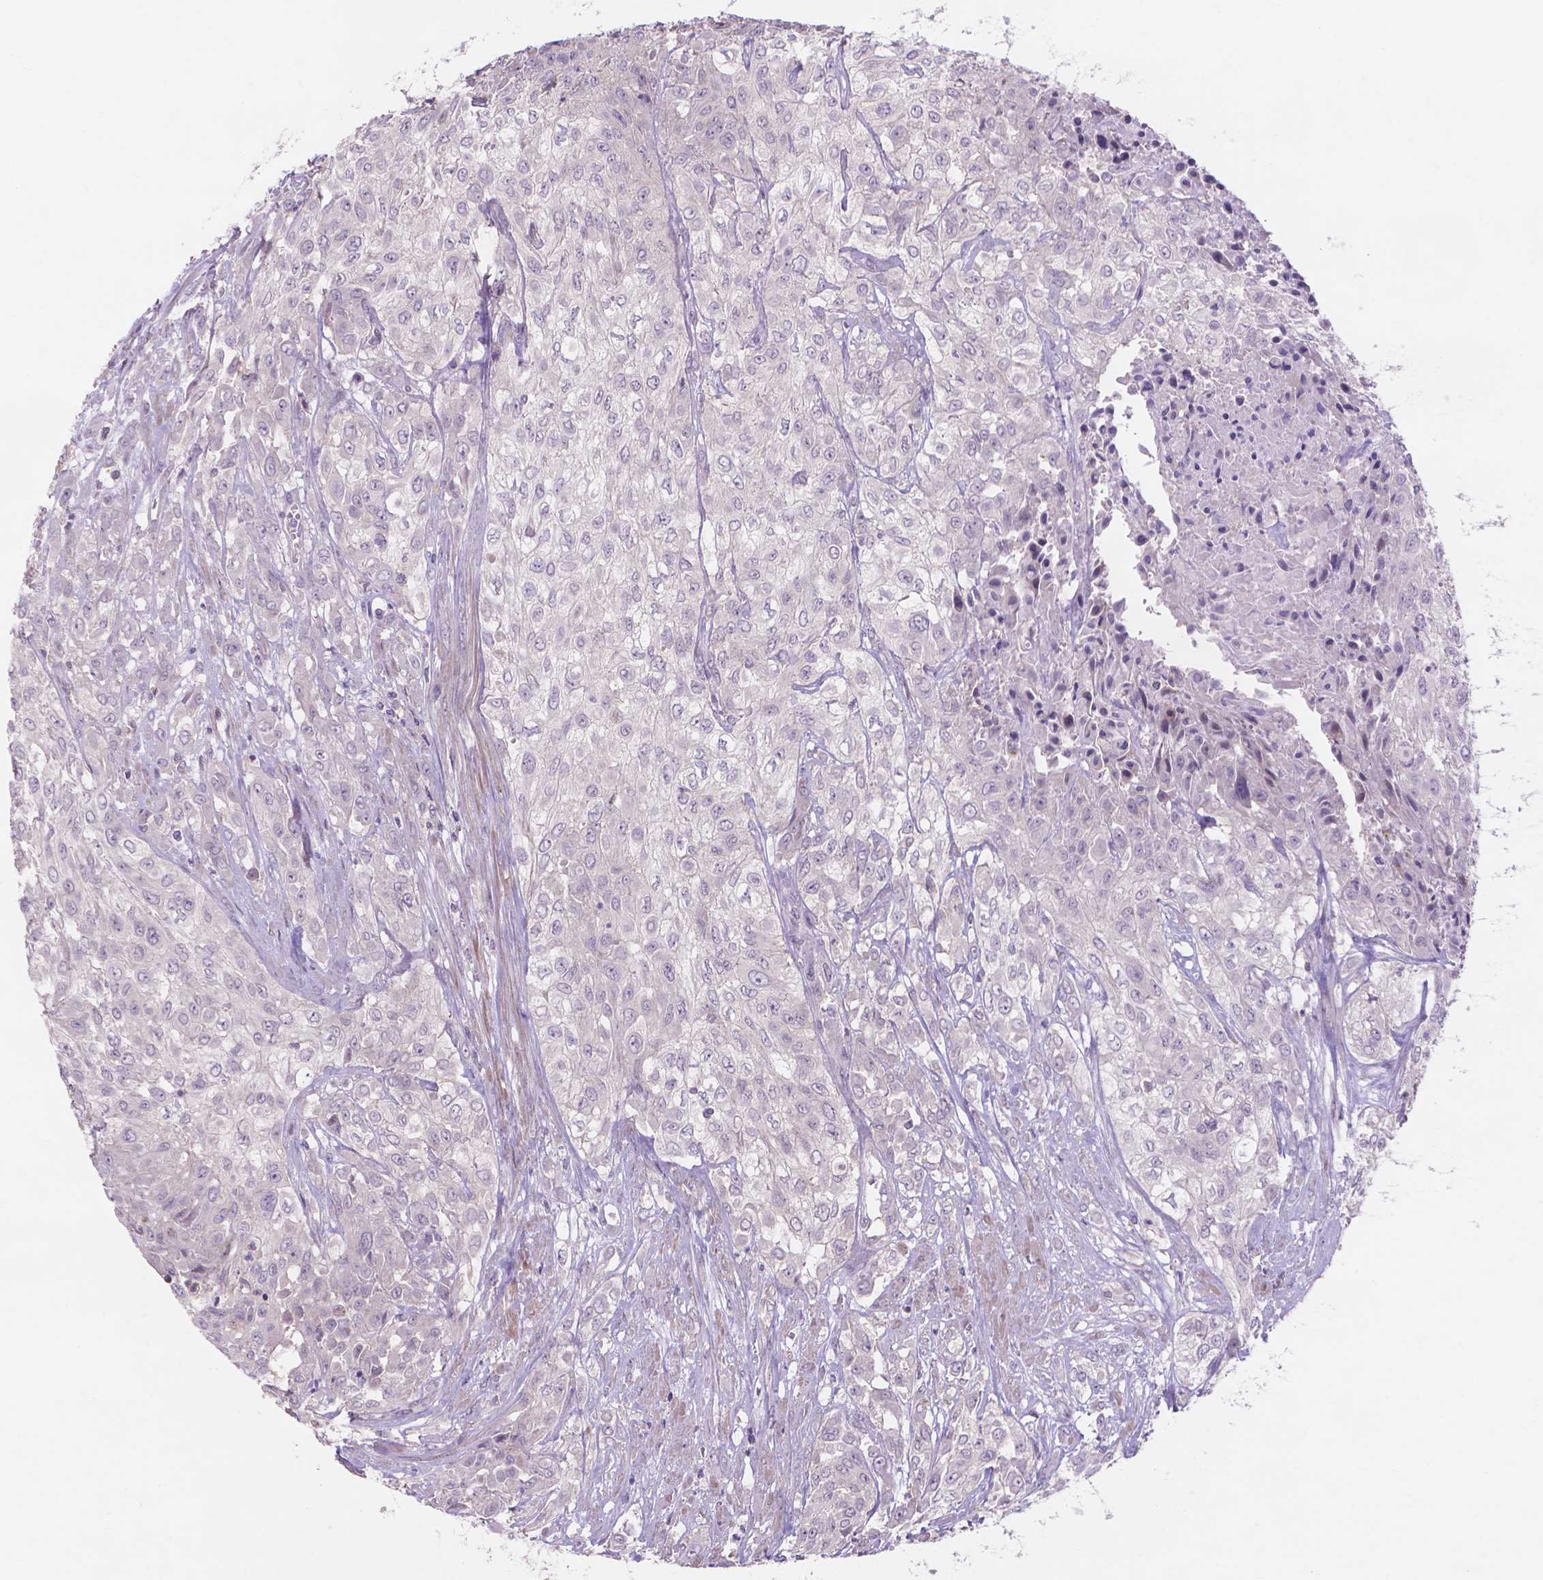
{"staining": {"intensity": "negative", "quantity": "none", "location": "none"}, "tissue": "urothelial cancer", "cell_type": "Tumor cells", "image_type": "cancer", "snomed": [{"axis": "morphology", "description": "Urothelial carcinoma, High grade"}, {"axis": "topography", "description": "Urinary bladder"}], "caption": "There is no significant staining in tumor cells of urothelial cancer.", "gene": "PRDM13", "patient": {"sex": "male", "age": 57}}